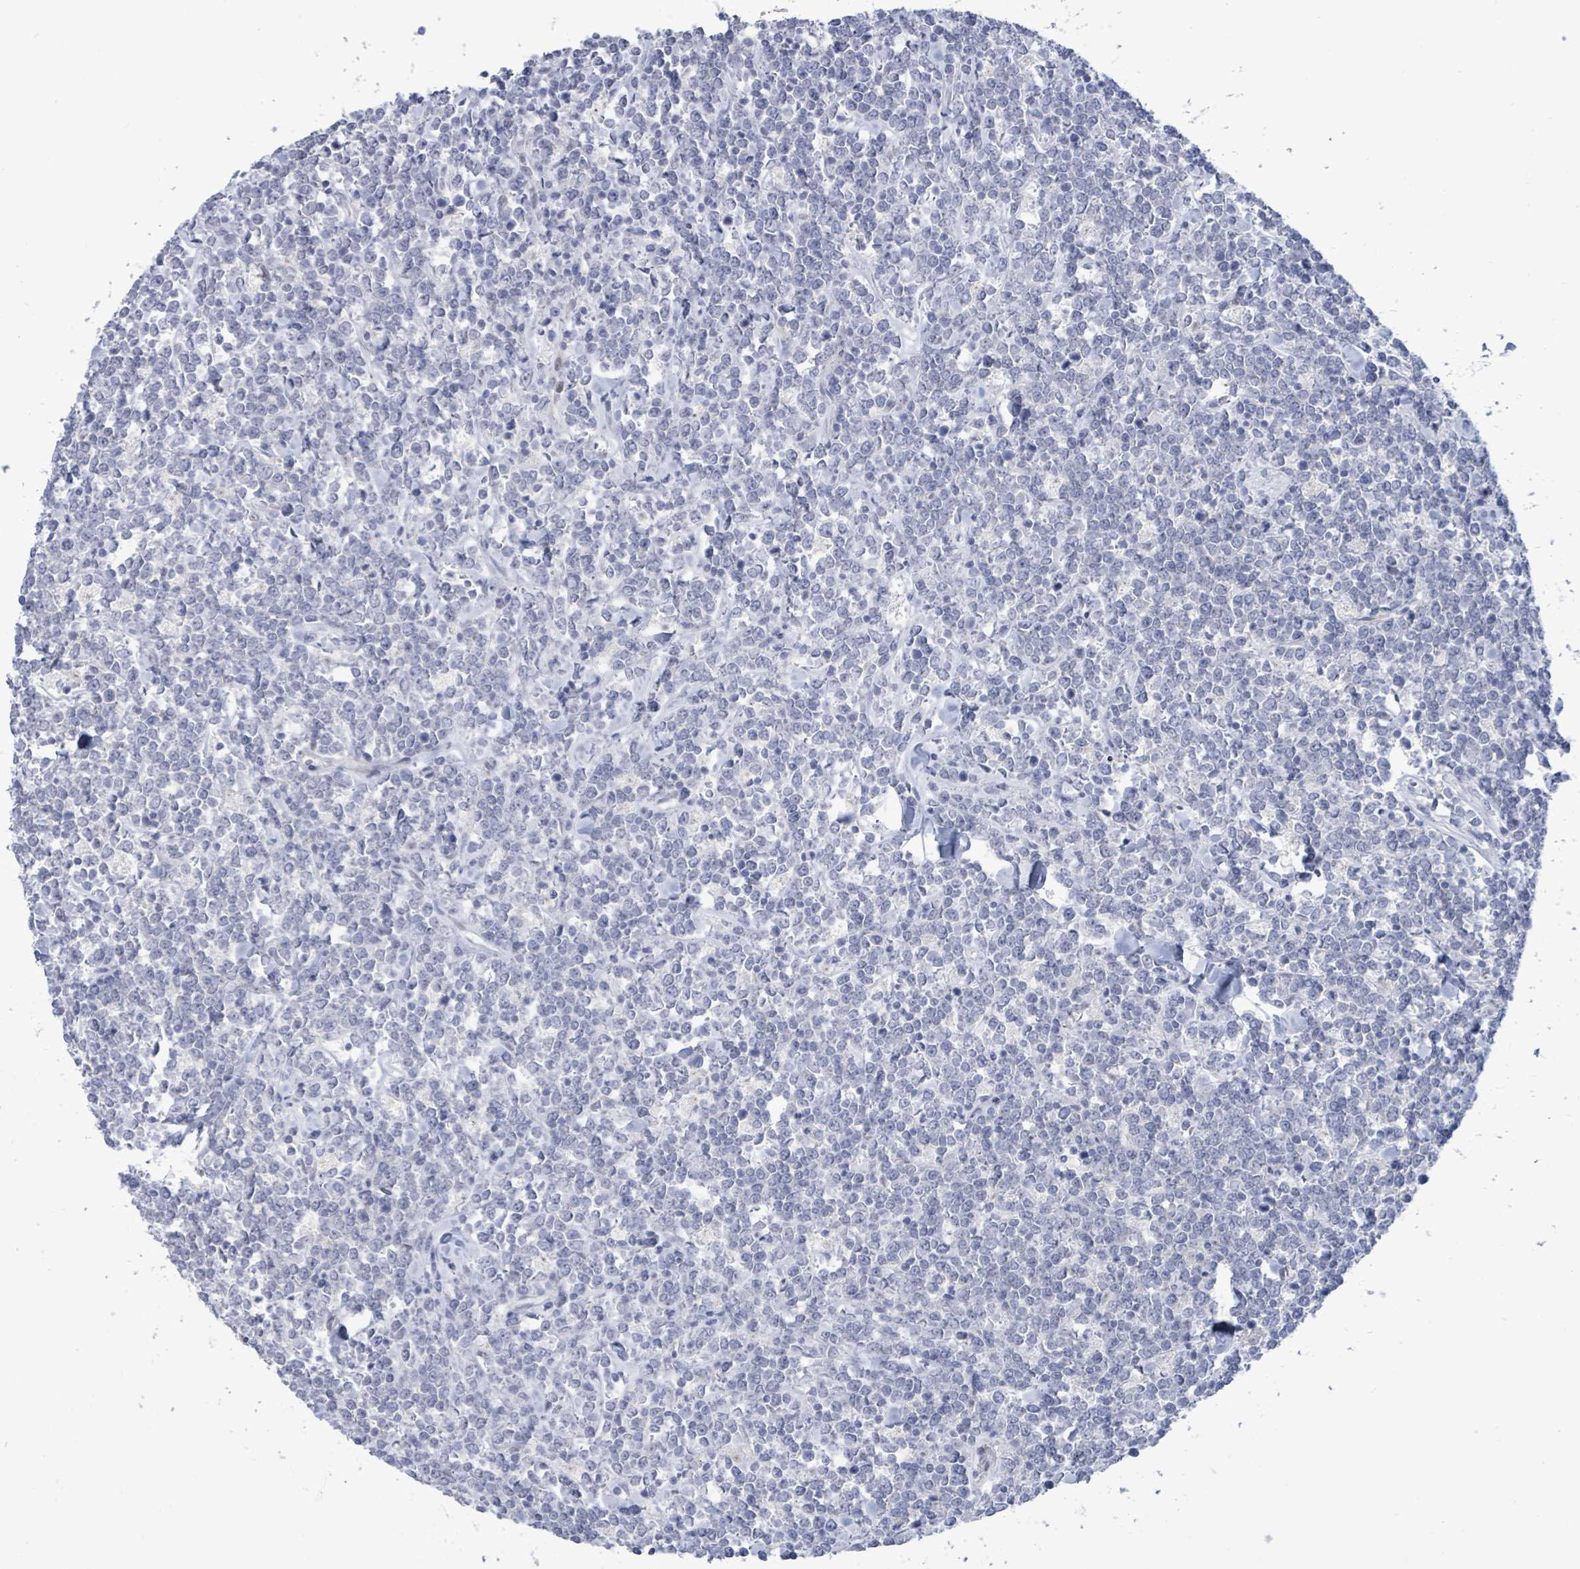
{"staining": {"intensity": "negative", "quantity": "none", "location": "none"}, "tissue": "lymphoma", "cell_type": "Tumor cells", "image_type": "cancer", "snomed": [{"axis": "morphology", "description": "Malignant lymphoma, non-Hodgkin's type, High grade"}, {"axis": "topography", "description": "Small intestine"}], "caption": "Micrograph shows no protein positivity in tumor cells of lymphoma tissue.", "gene": "CT45A5", "patient": {"sex": "male", "age": 8}}